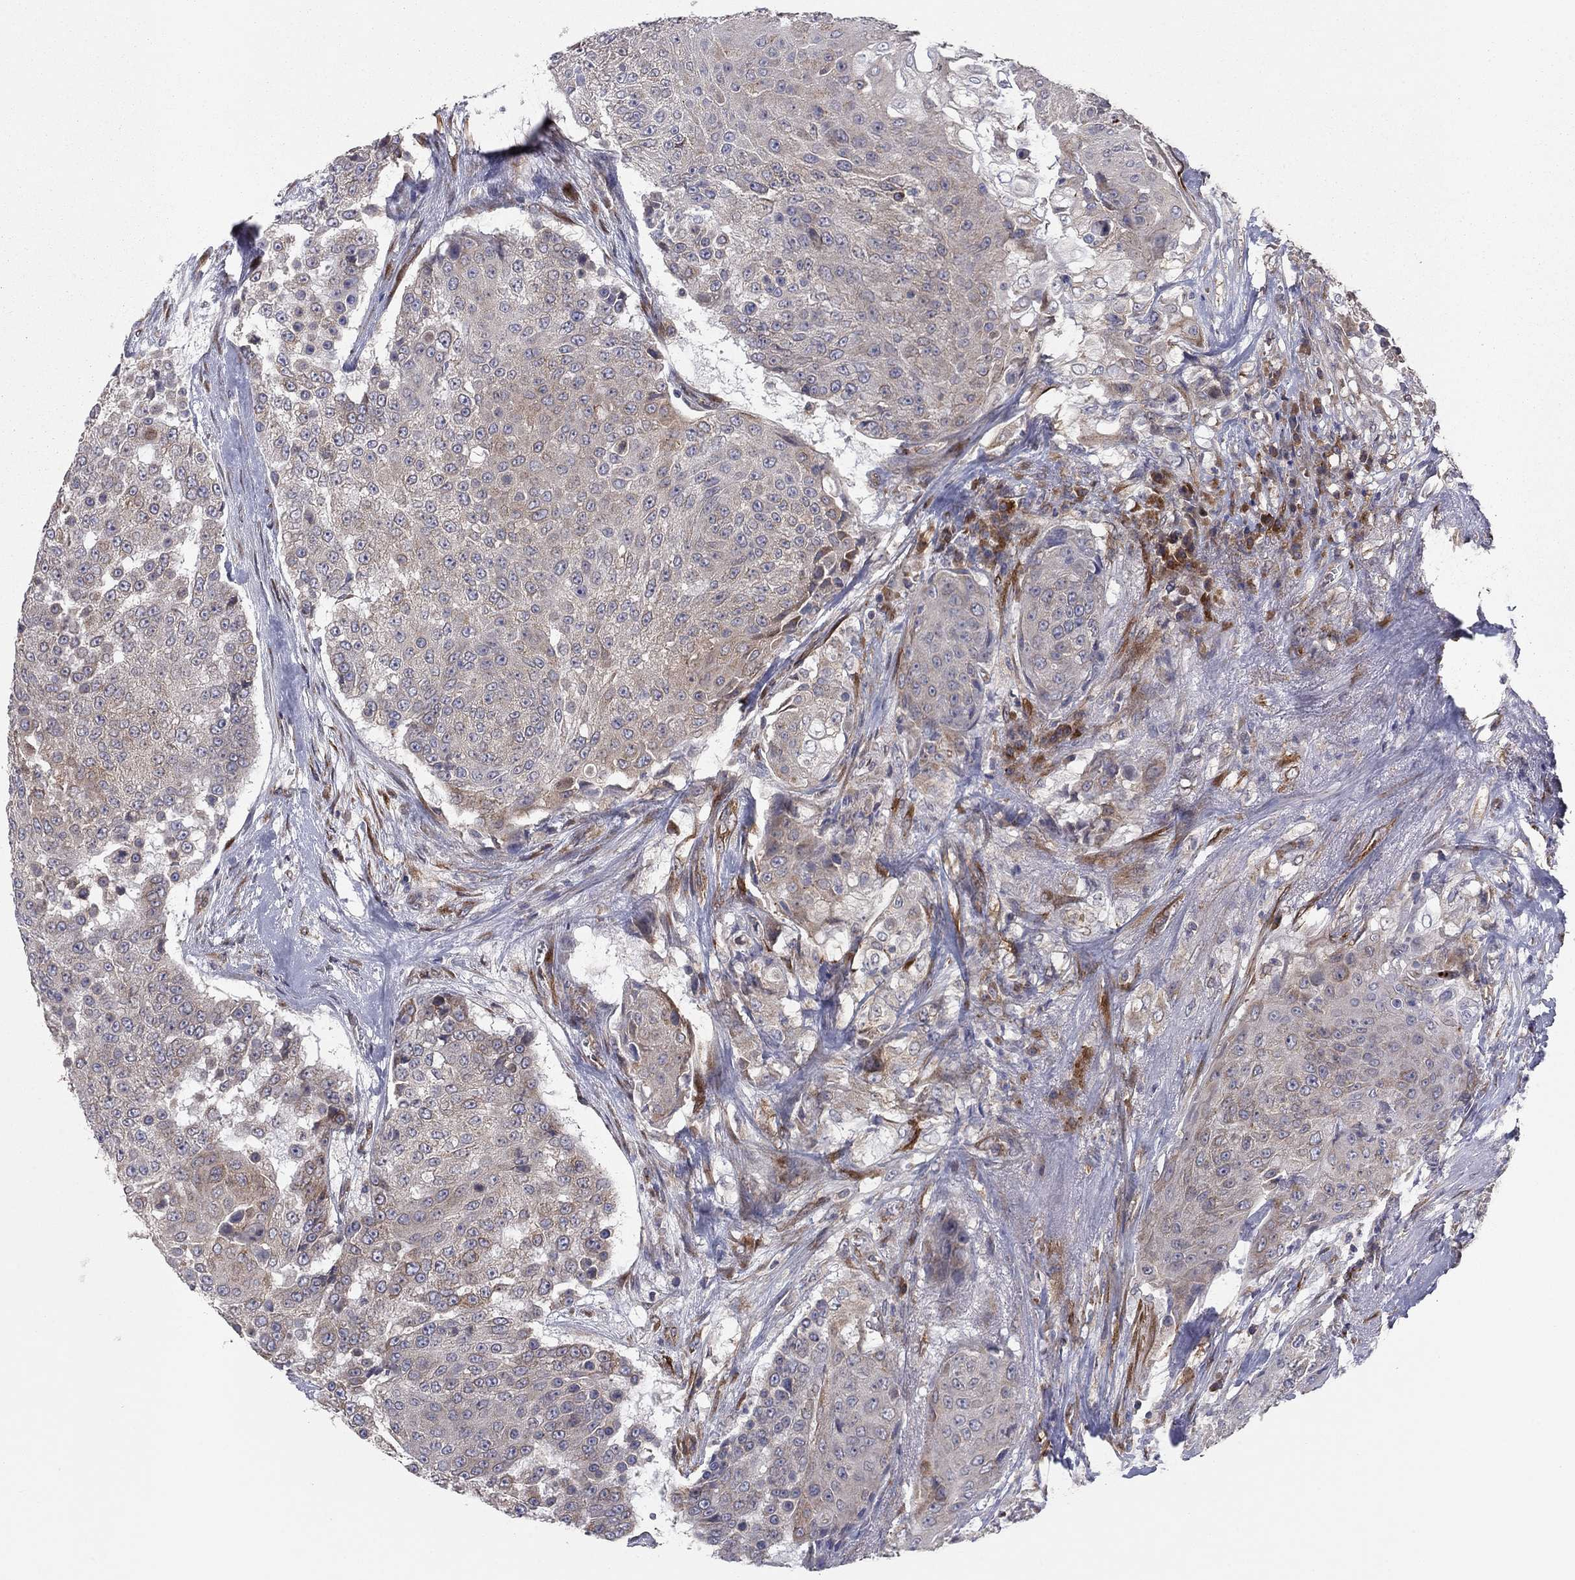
{"staining": {"intensity": "weak", "quantity": "25%-75%", "location": "cytoplasmic/membranous"}, "tissue": "urothelial cancer", "cell_type": "Tumor cells", "image_type": "cancer", "snomed": [{"axis": "morphology", "description": "Urothelial carcinoma, High grade"}, {"axis": "topography", "description": "Urinary bladder"}], "caption": "An IHC photomicrograph of tumor tissue is shown. Protein staining in brown labels weak cytoplasmic/membranous positivity in urothelial cancer within tumor cells. Immunohistochemistry (ihc) stains the protein in brown and the nuclei are stained blue.", "gene": "YIF1A", "patient": {"sex": "female", "age": 63}}